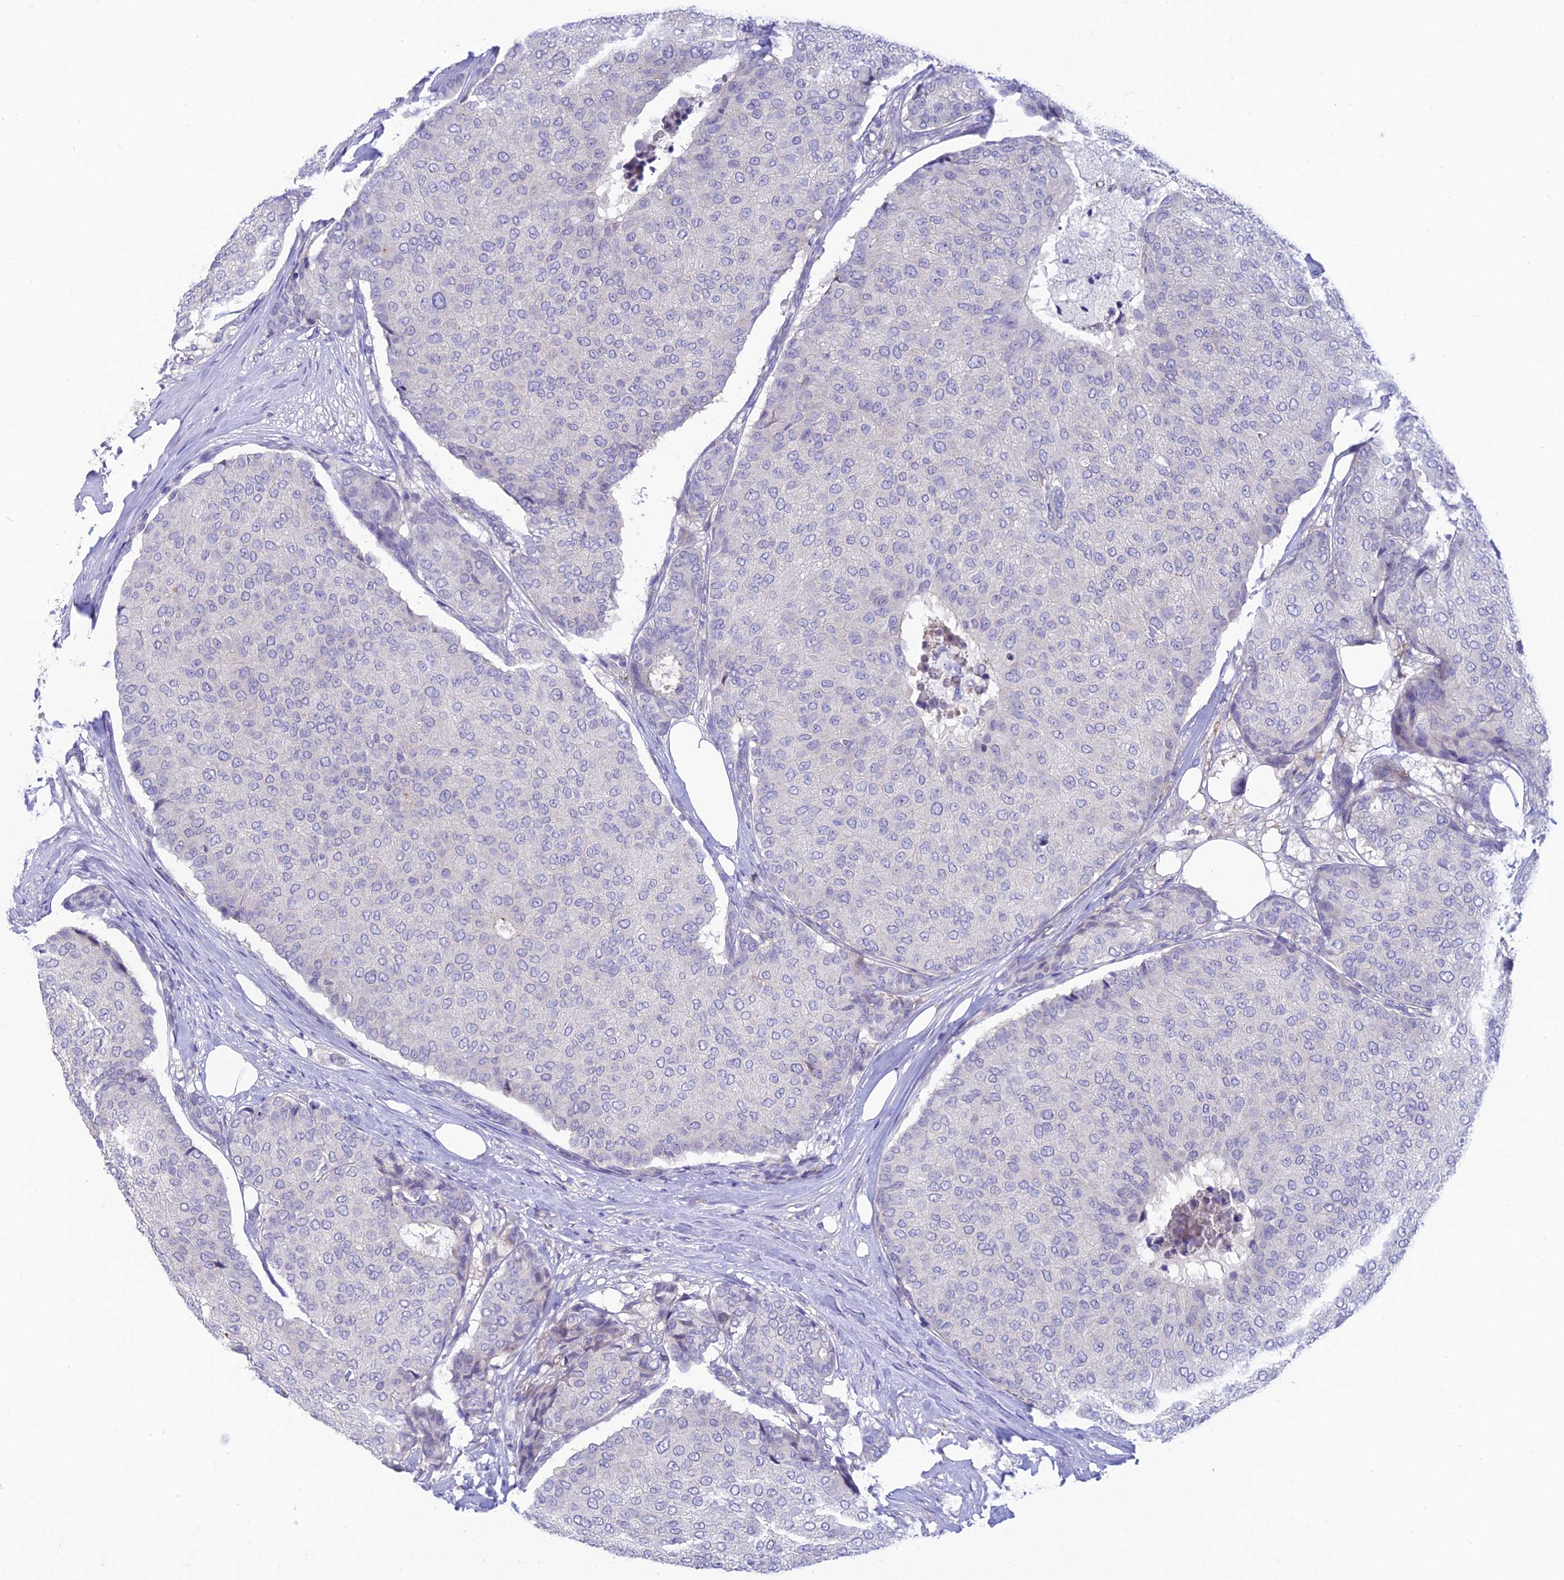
{"staining": {"intensity": "negative", "quantity": "none", "location": "none"}, "tissue": "breast cancer", "cell_type": "Tumor cells", "image_type": "cancer", "snomed": [{"axis": "morphology", "description": "Duct carcinoma"}, {"axis": "topography", "description": "Breast"}], "caption": "IHC of invasive ductal carcinoma (breast) displays no staining in tumor cells. Nuclei are stained in blue.", "gene": "XPO7", "patient": {"sex": "female", "age": 75}}